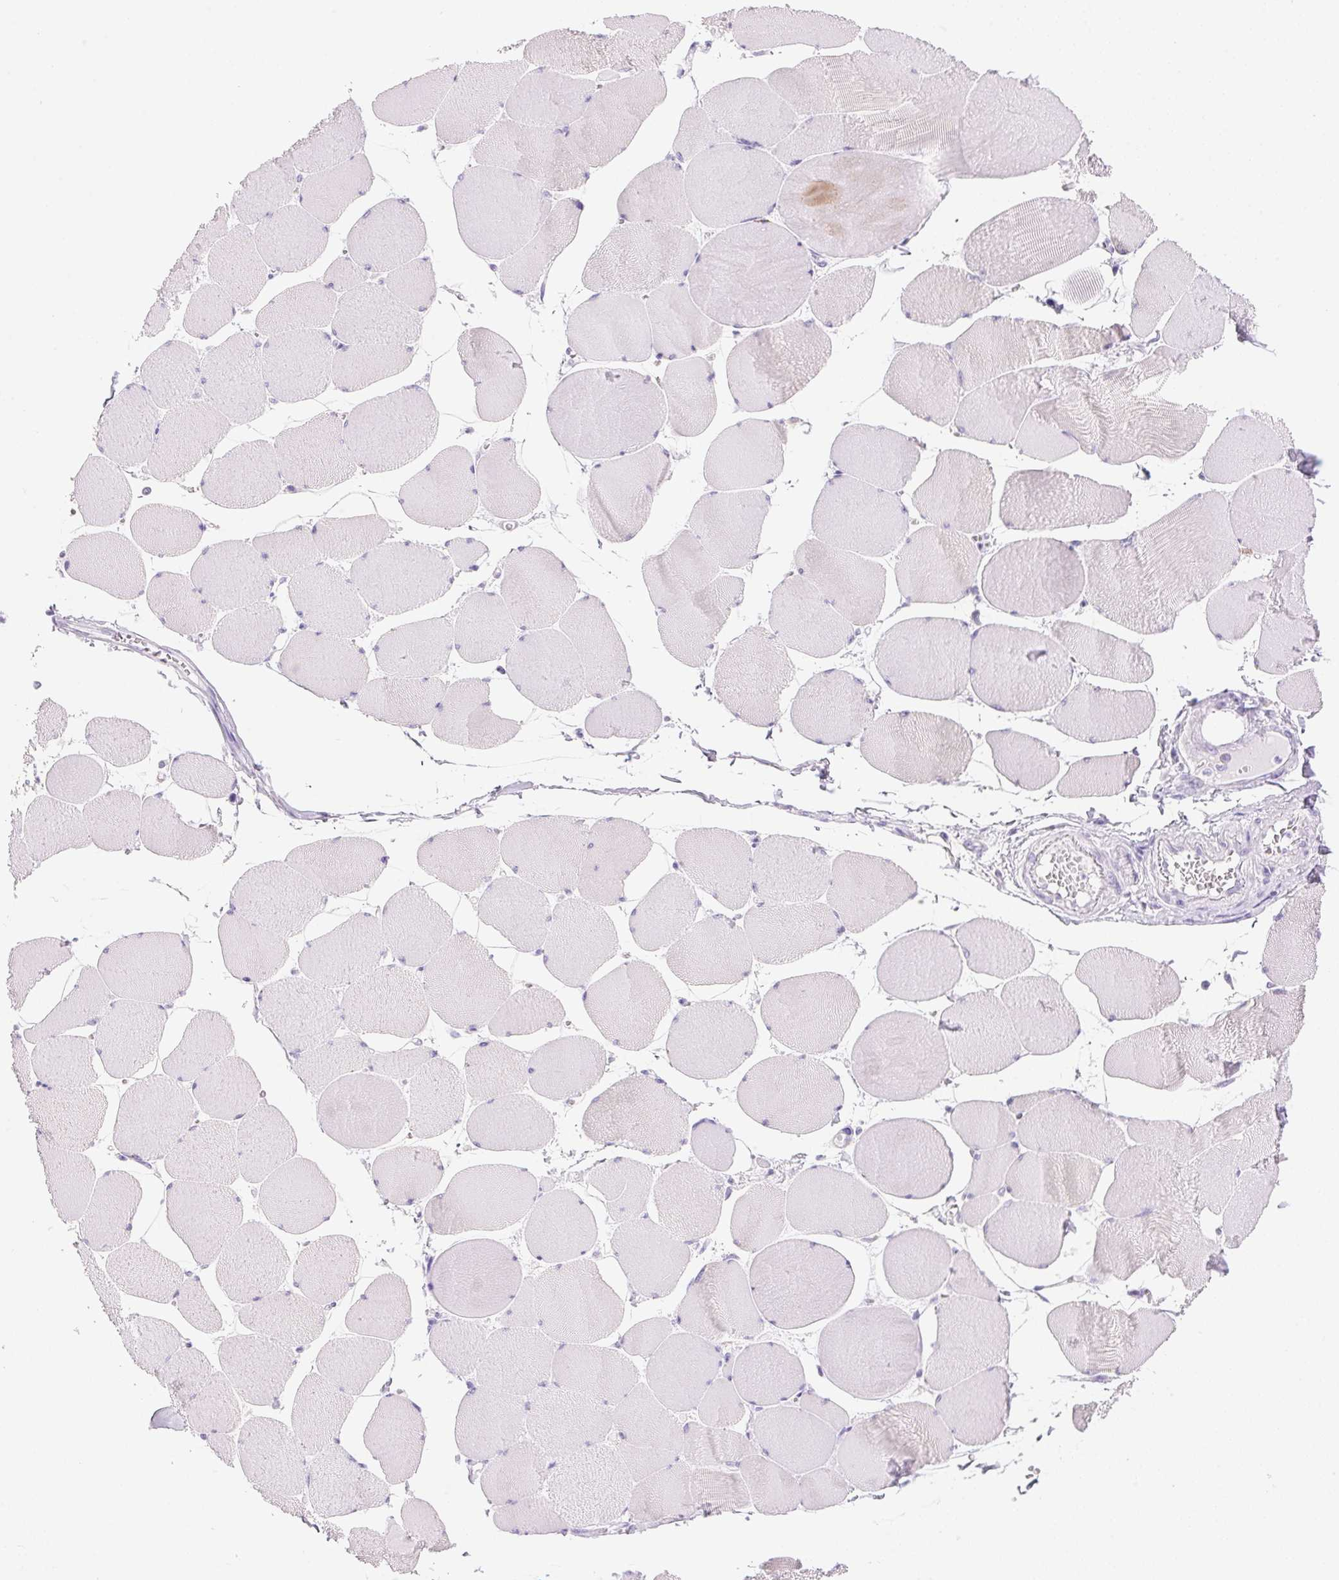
{"staining": {"intensity": "negative", "quantity": "none", "location": "none"}, "tissue": "skeletal muscle", "cell_type": "Myocytes", "image_type": "normal", "snomed": [{"axis": "morphology", "description": "Normal tissue, NOS"}, {"axis": "topography", "description": "Skeletal muscle"}], "caption": "DAB immunohistochemical staining of normal human skeletal muscle exhibits no significant staining in myocytes. (Brightfield microscopy of DAB immunohistochemistry (IHC) at high magnification).", "gene": "DHCR24", "patient": {"sex": "female", "age": 75}}